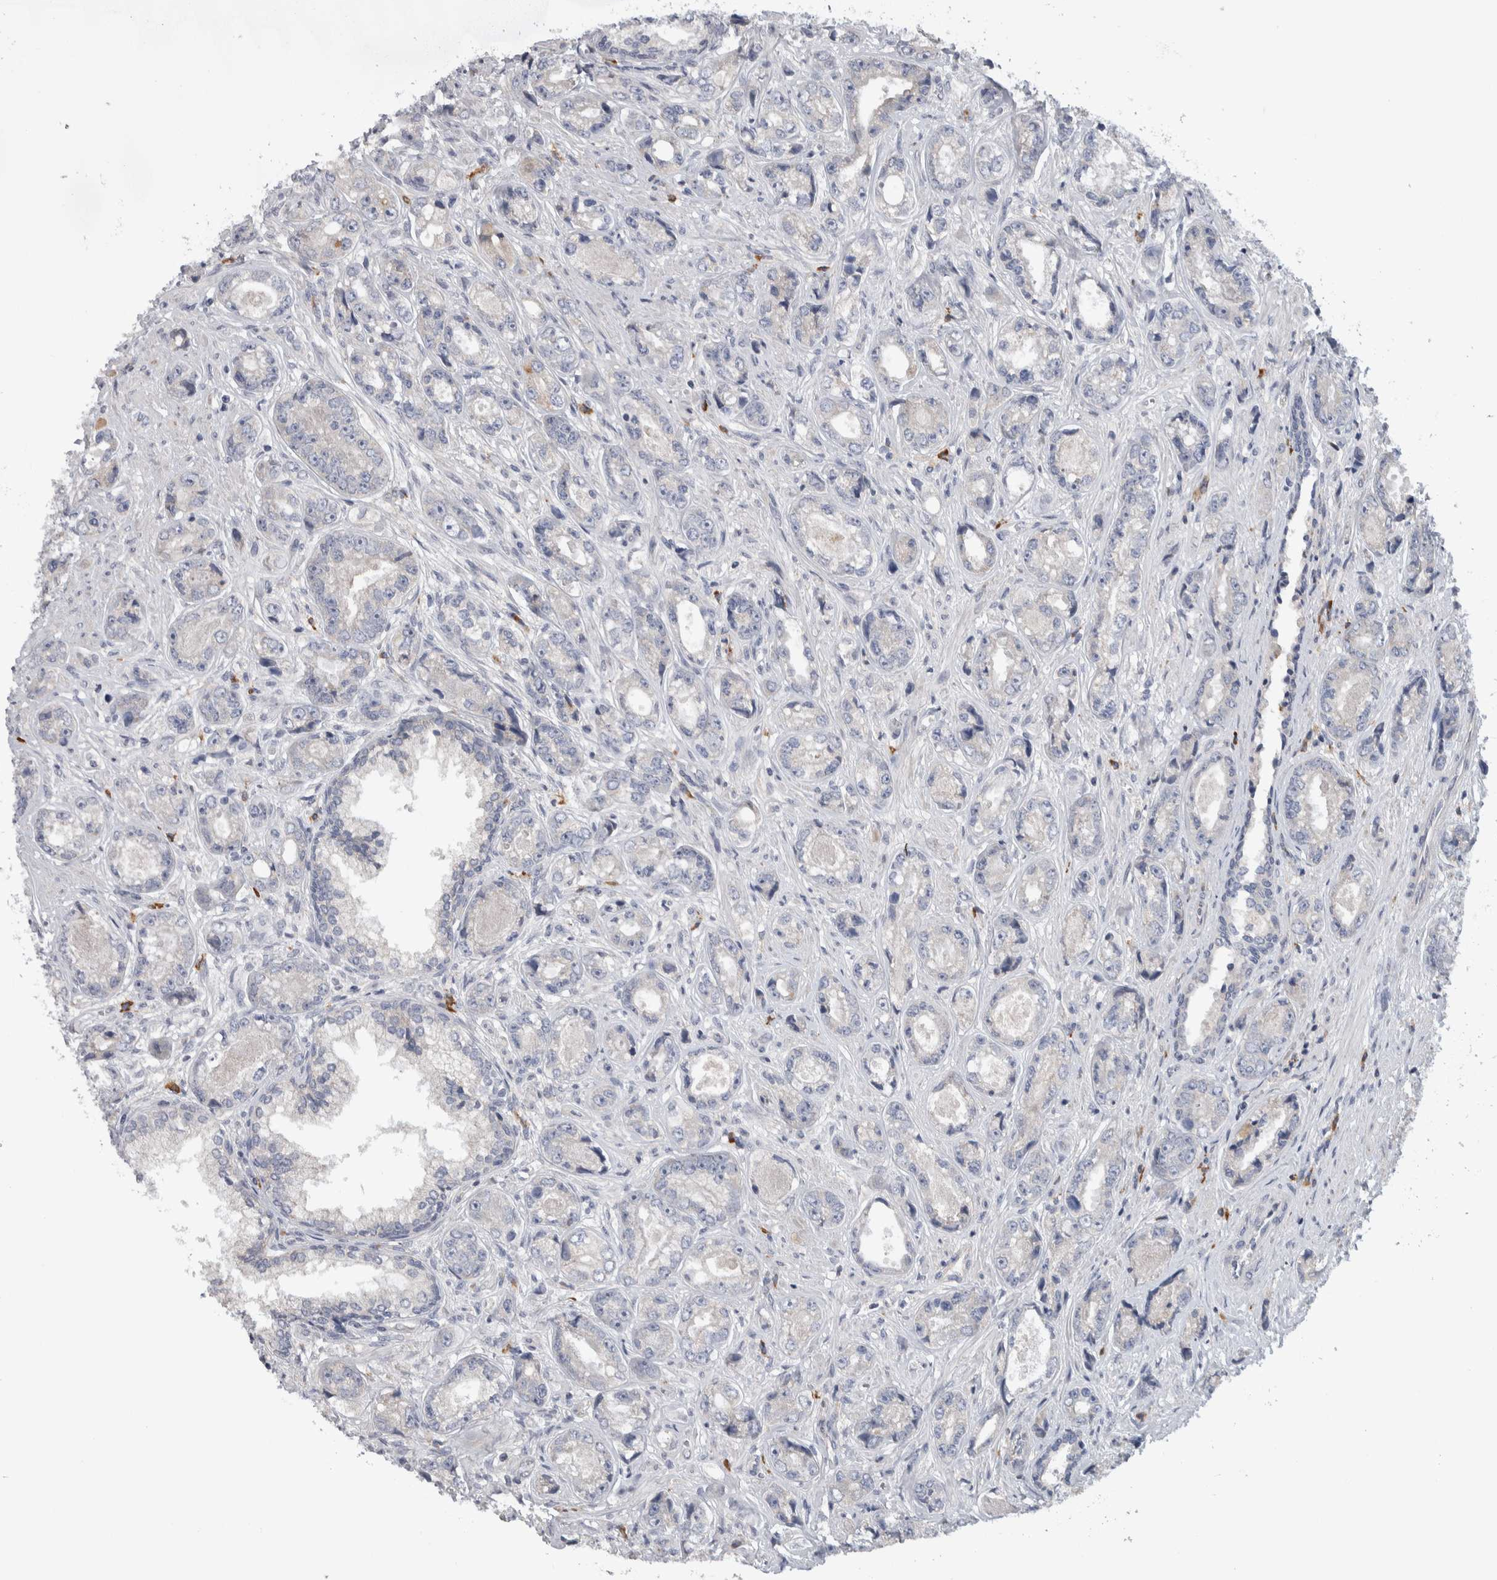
{"staining": {"intensity": "negative", "quantity": "none", "location": "none"}, "tissue": "prostate cancer", "cell_type": "Tumor cells", "image_type": "cancer", "snomed": [{"axis": "morphology", "description": "Adenocarcinoma, High grade"}, {"axis": "topography", "description": "Prostate"}], "caption": "High magnification brightfield microscopy of prostate cancer stained with DAB (brown) and counterstained with hematoxylin (blue): tumor cells show no significant staining.", "gene": "IBTK", "patient": {"sex": "male", "age": 61}}